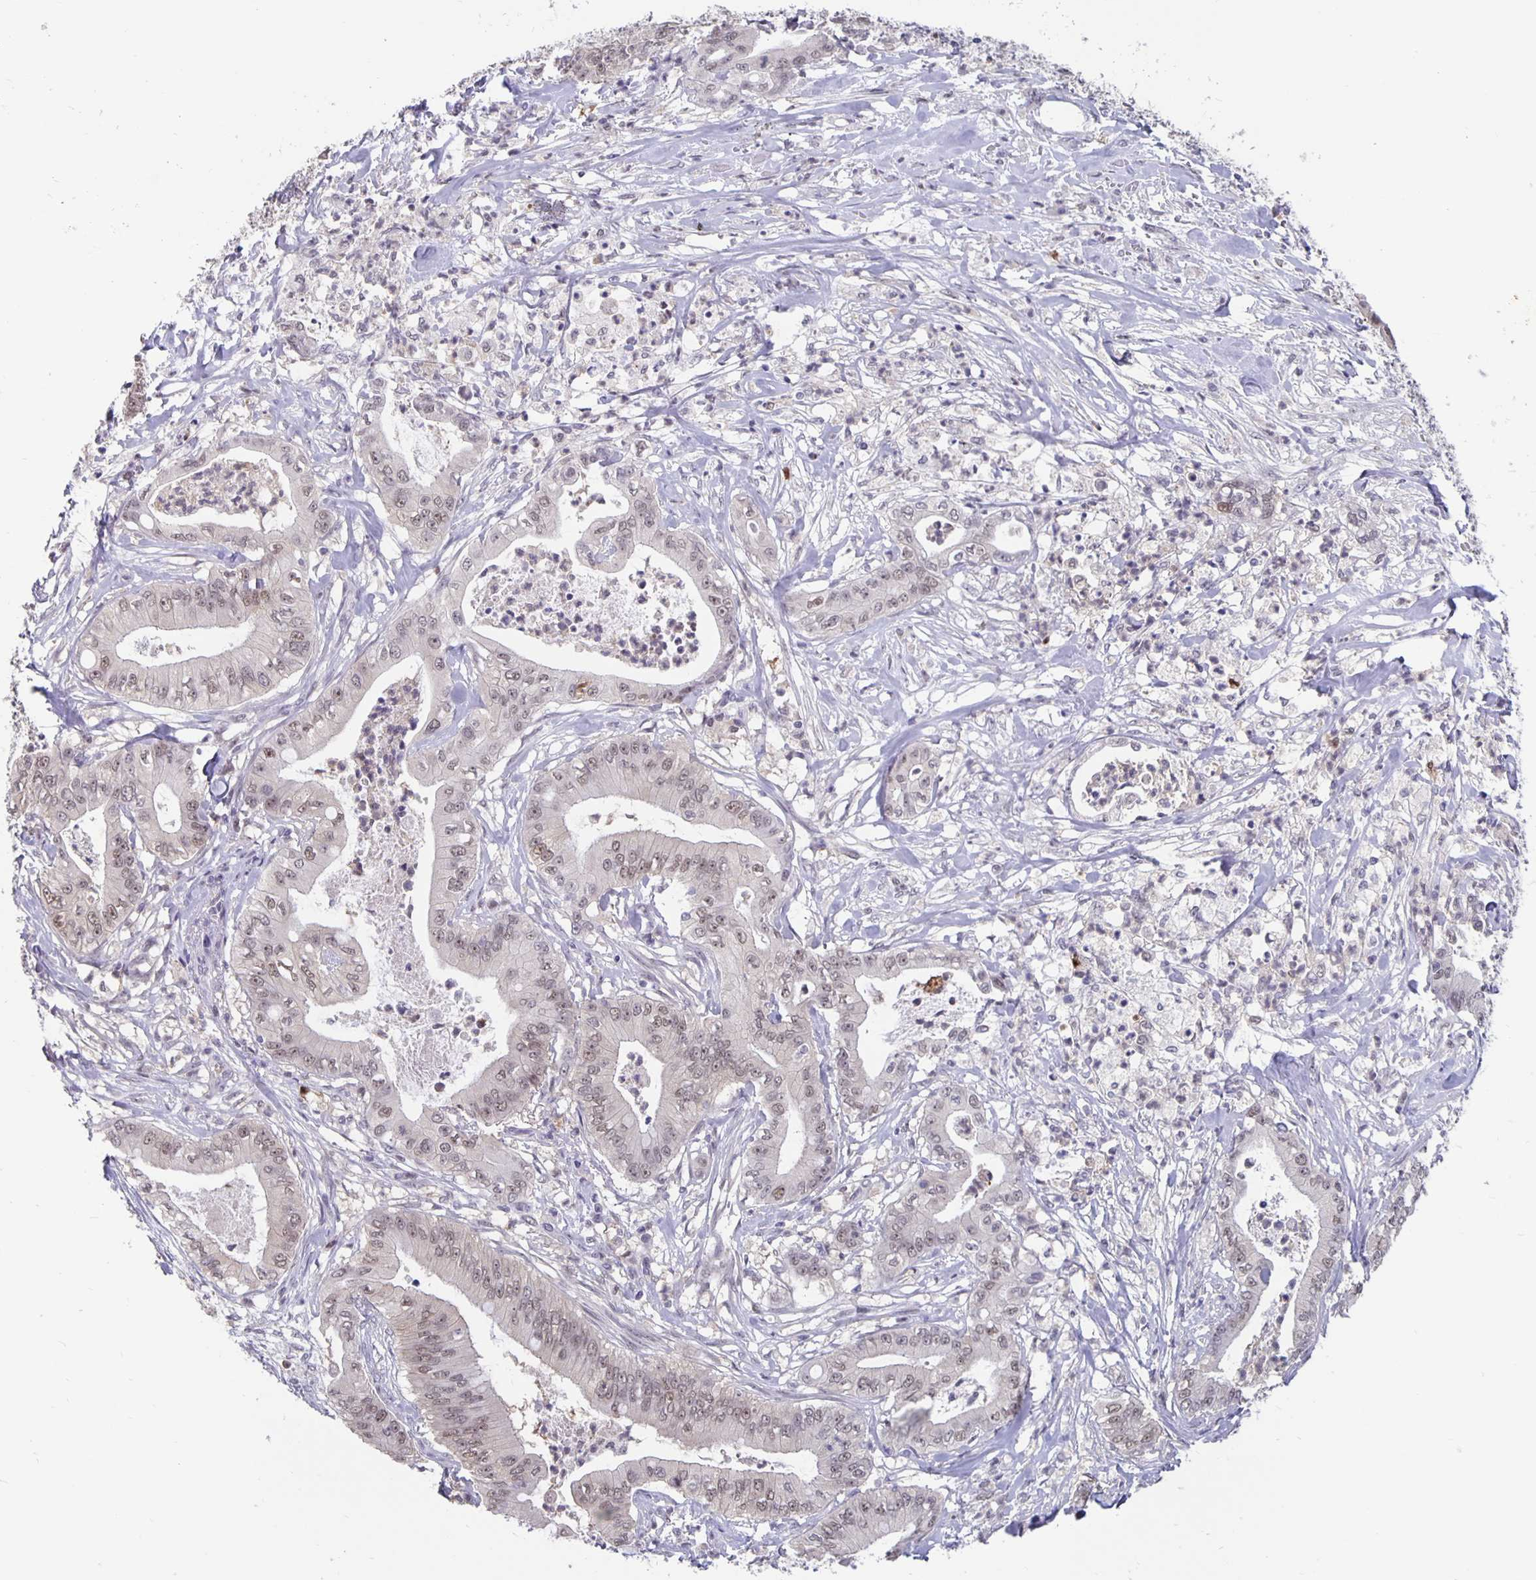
{"staining": {"intensity": "weak", "quantity": ">75%", "location": "nuclear"}, "tissue": "pancreatic cancer", "cell_type": "Tumor cells", "image_type": "cancer", "snomed": [{"axis": "morphology", "description": "Adenocarcinoma, NOS"}, {"axis": "topography", "description": "Pancreas"}], "caption": "Adenocarcinoma (pancreatic) stained for a protein (brown) demonstrates weak nuclear positive positivity in approximately >75% of tumor cells.", "gene": "ZNF691", "patient": {"sex": "male", "age": 71}}